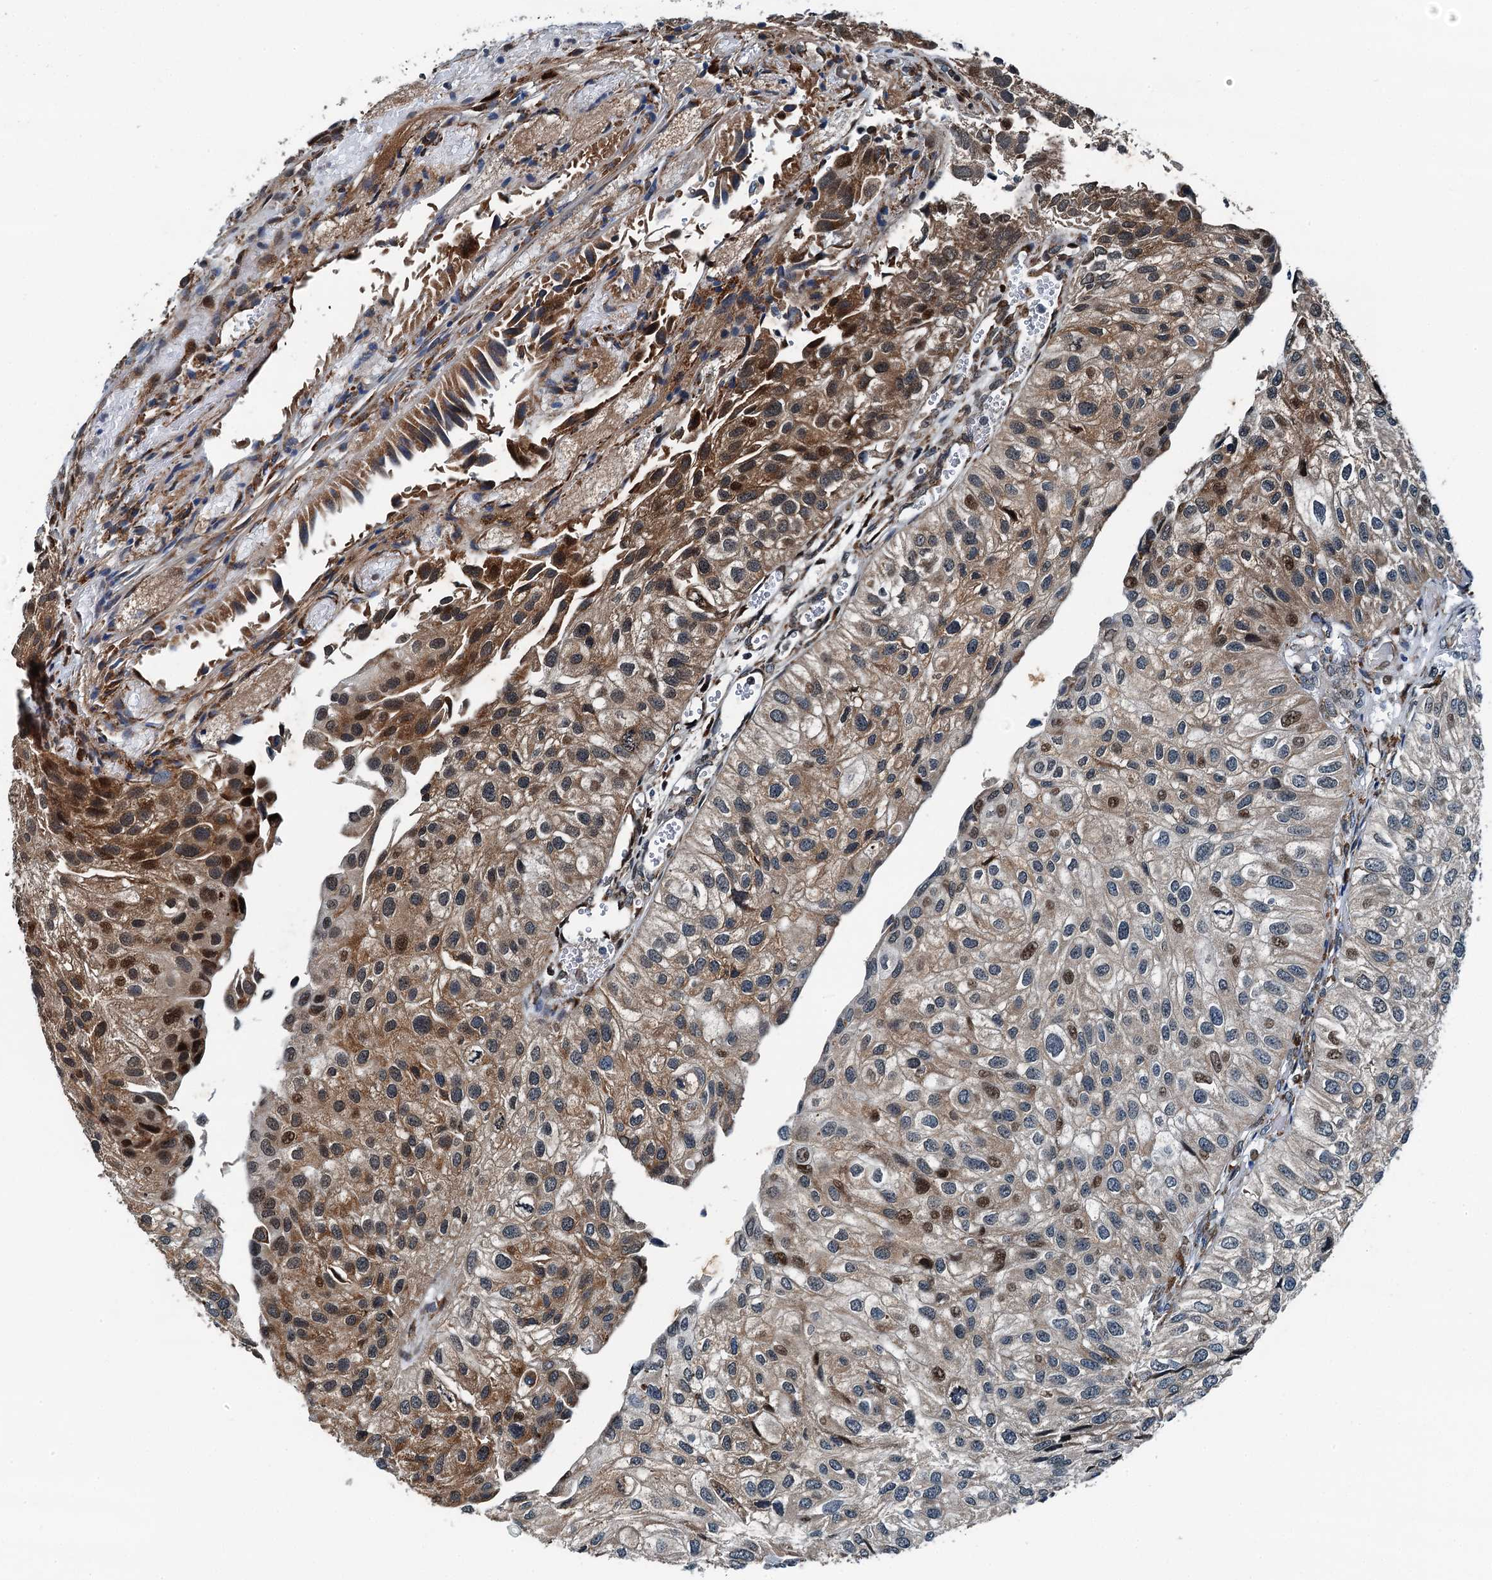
{"staining": {"intensity": "moderate", "quantity": "25%-75%", "location": "cytoplasmic/membranous,nuclear"}, "tissue": "urothelial cancer", "cell_type": "Tumor cells", "image_type": "cancer", "snomed": [{"axis": "morphology", "description": "Urothelial carcinoma, Low grade"}, {"axis": "topography", "description": "Urinary bladder"}], "caption": "An IHC image of tumor tissue is shown. Protein staining in brown highlights moderate cytoplasmic/membranous and nuclear positivity in urothelial carcinoma (low-grade) within tumor cells.", "gene": "TAMALIN", "patient": {"sex": "female", "age": 89}}